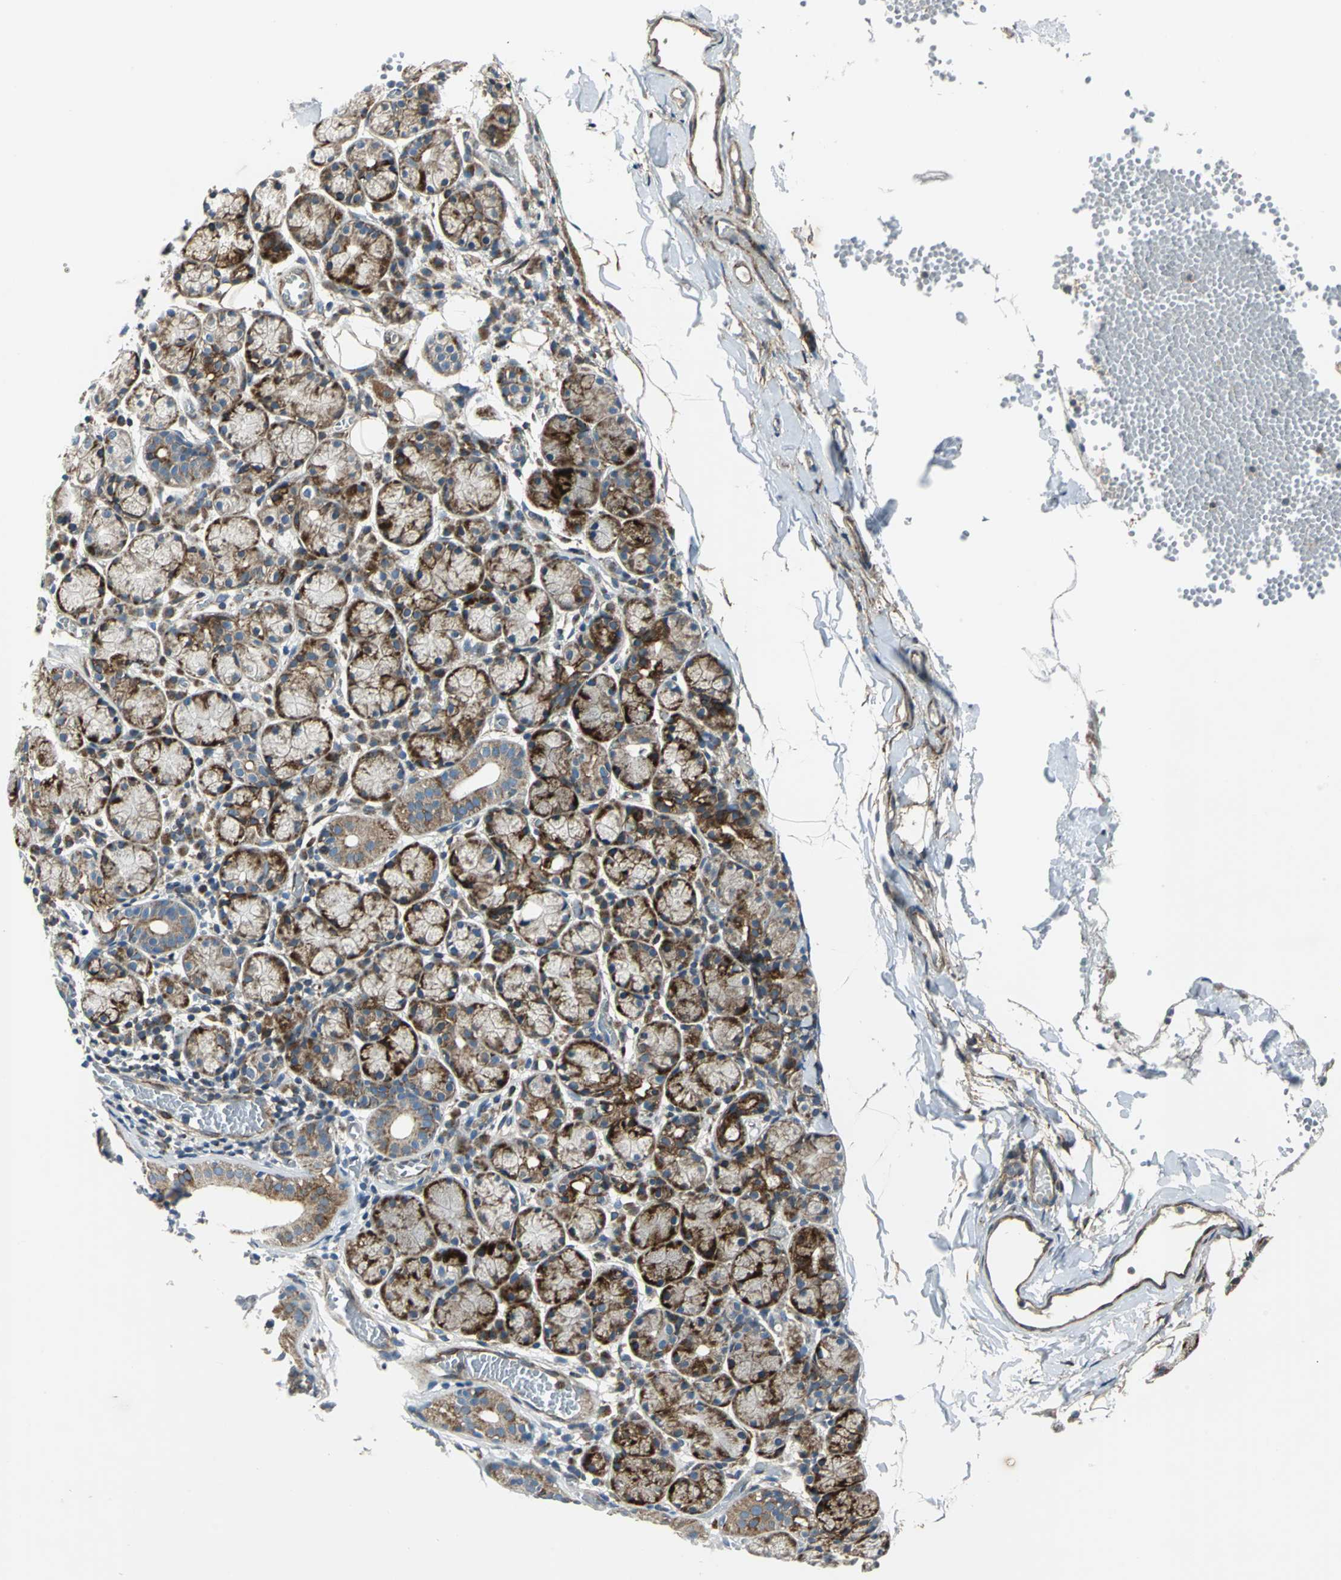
{"staining": {"intensity": "strong", "quantity": ">75%", "location": "cytoplasmic/membranous"}, "tissue": "salivary gland", "cell_type": "Glandular cells", "image_type": "normal", "snomed": [{"axis": "morphology", "description": "Normal tissue, NOS"}, {"axis": "topography", "description": "Salivary gland"}], "caption": "An image of human salivary gland stained for a protein demonstrates strong cytoplasmic/membranous brown staining in glandular cells.", "gene": "HTATIP2", "patient": {"sex": "female", "age": 24}}